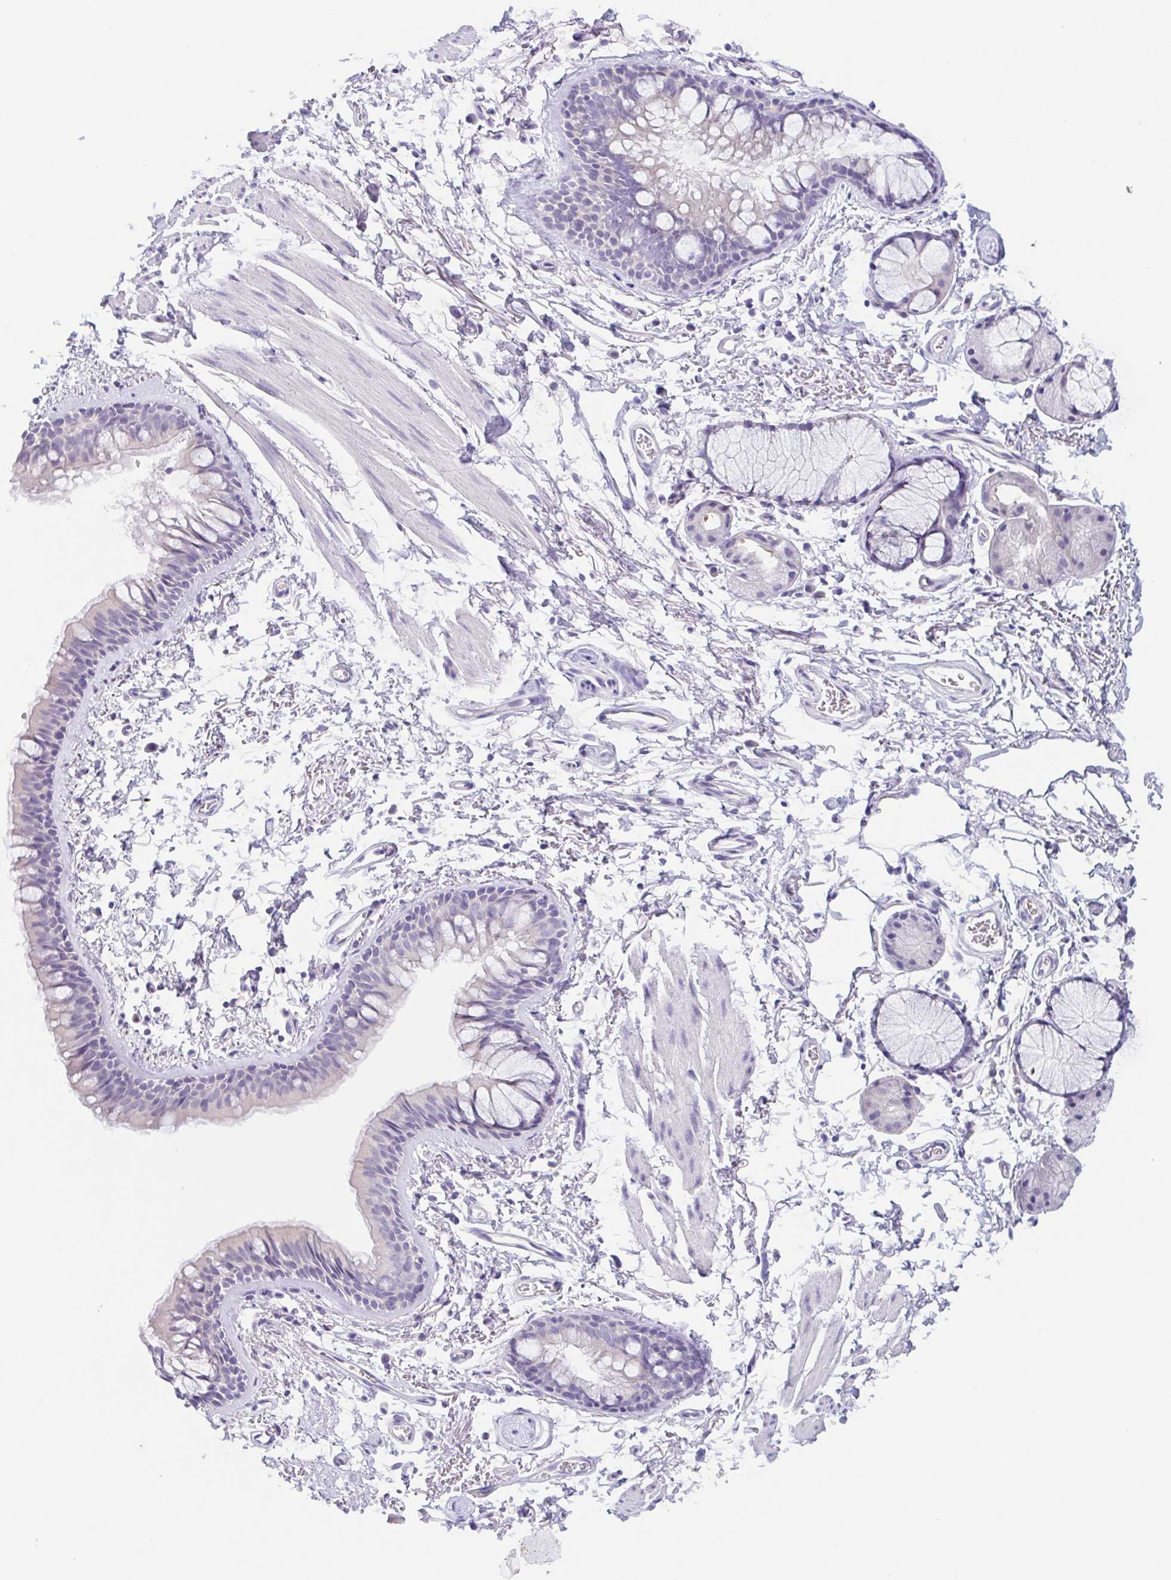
{"staining": {"intensity": "negative", "quantity": "none", "location": "none"}, "tissue": "bronchus", "cell_type": "Respiratory epithelial cells", "image_type": "normal", "snomed": [{"axis": "morphology", "description": "Normal tissue, NOS"}, {"axis": "topography", "description": "Cartilage tissue"}, {"axis": "topography", "description": "Bronchus"}], "caption": "Benign bronchus was stained to show a protein in brown. There is no significant expression in respiratory epithelial cells. The staining is performed using DAB (3,3'-diaminobenzidine) brown chromogen with nuclei counter-stained in using hematoxylin.", "gene": "TREH", "patient": {"sex": "female", "age": 79}}